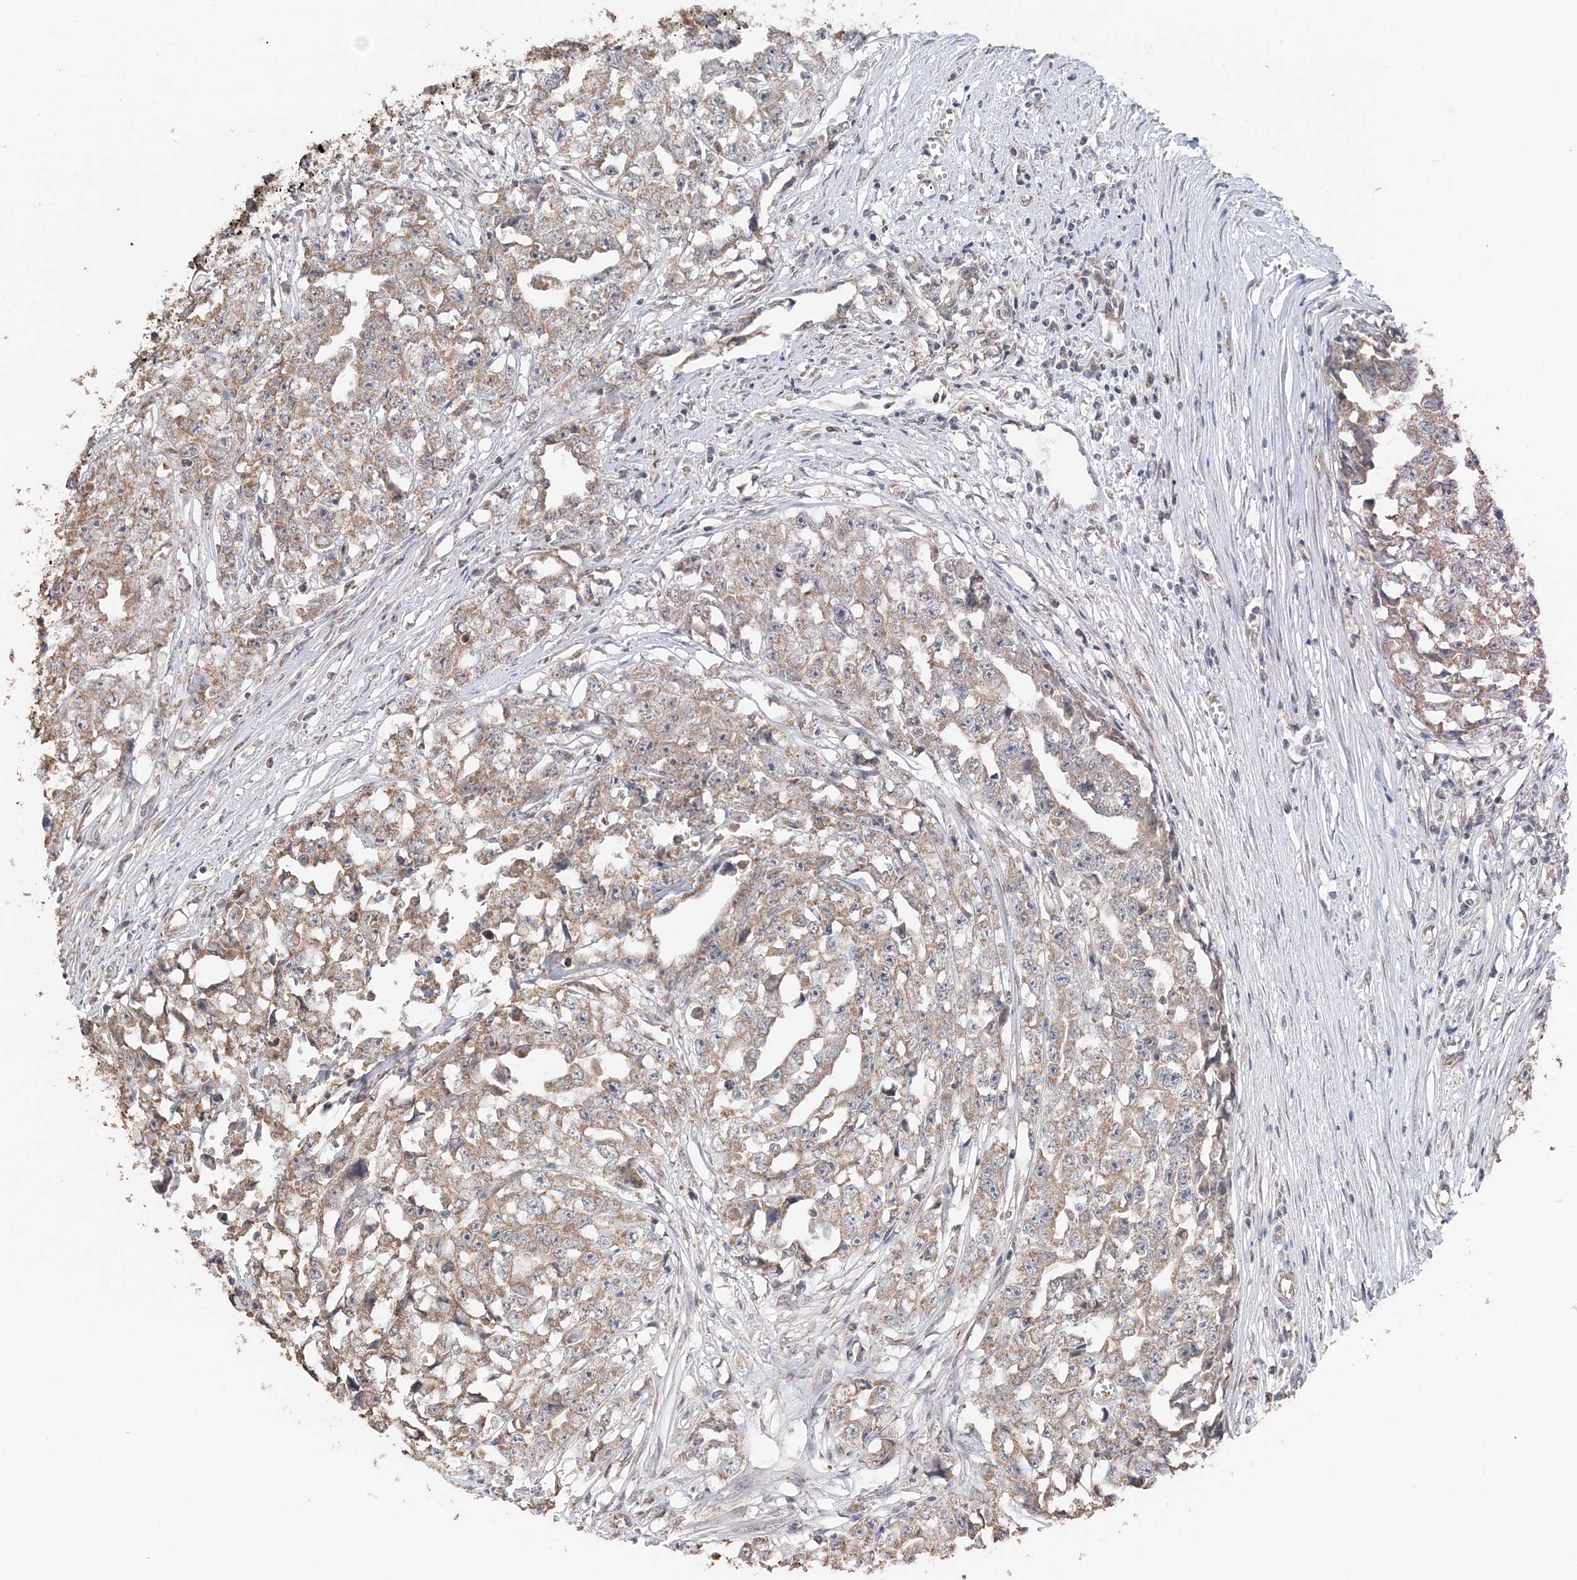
{"staining": {"intensity": "moderate", "quantity": ">75%", "location": "cytoplasmic/membranous"}, "tissue": "testis cancer", "cell_type": "Tumor cells", "image_type": "cancer", "snomed": [{"axis": "morphology", "description": "Seminoma, NOS"}, {"axis": "morphology", "description": "Carcinoma, Embryonal, NOS"}, {"axis": "topography", "description": "Testis"}], "caption": "A brown stain shows moderate cytoplasmic/membranous staining of a protein in human testis cancer (embryonal carcinoma) tumor cells.", "gene": "FBXO38", "patient": {"sex": "male", "age": 43}}